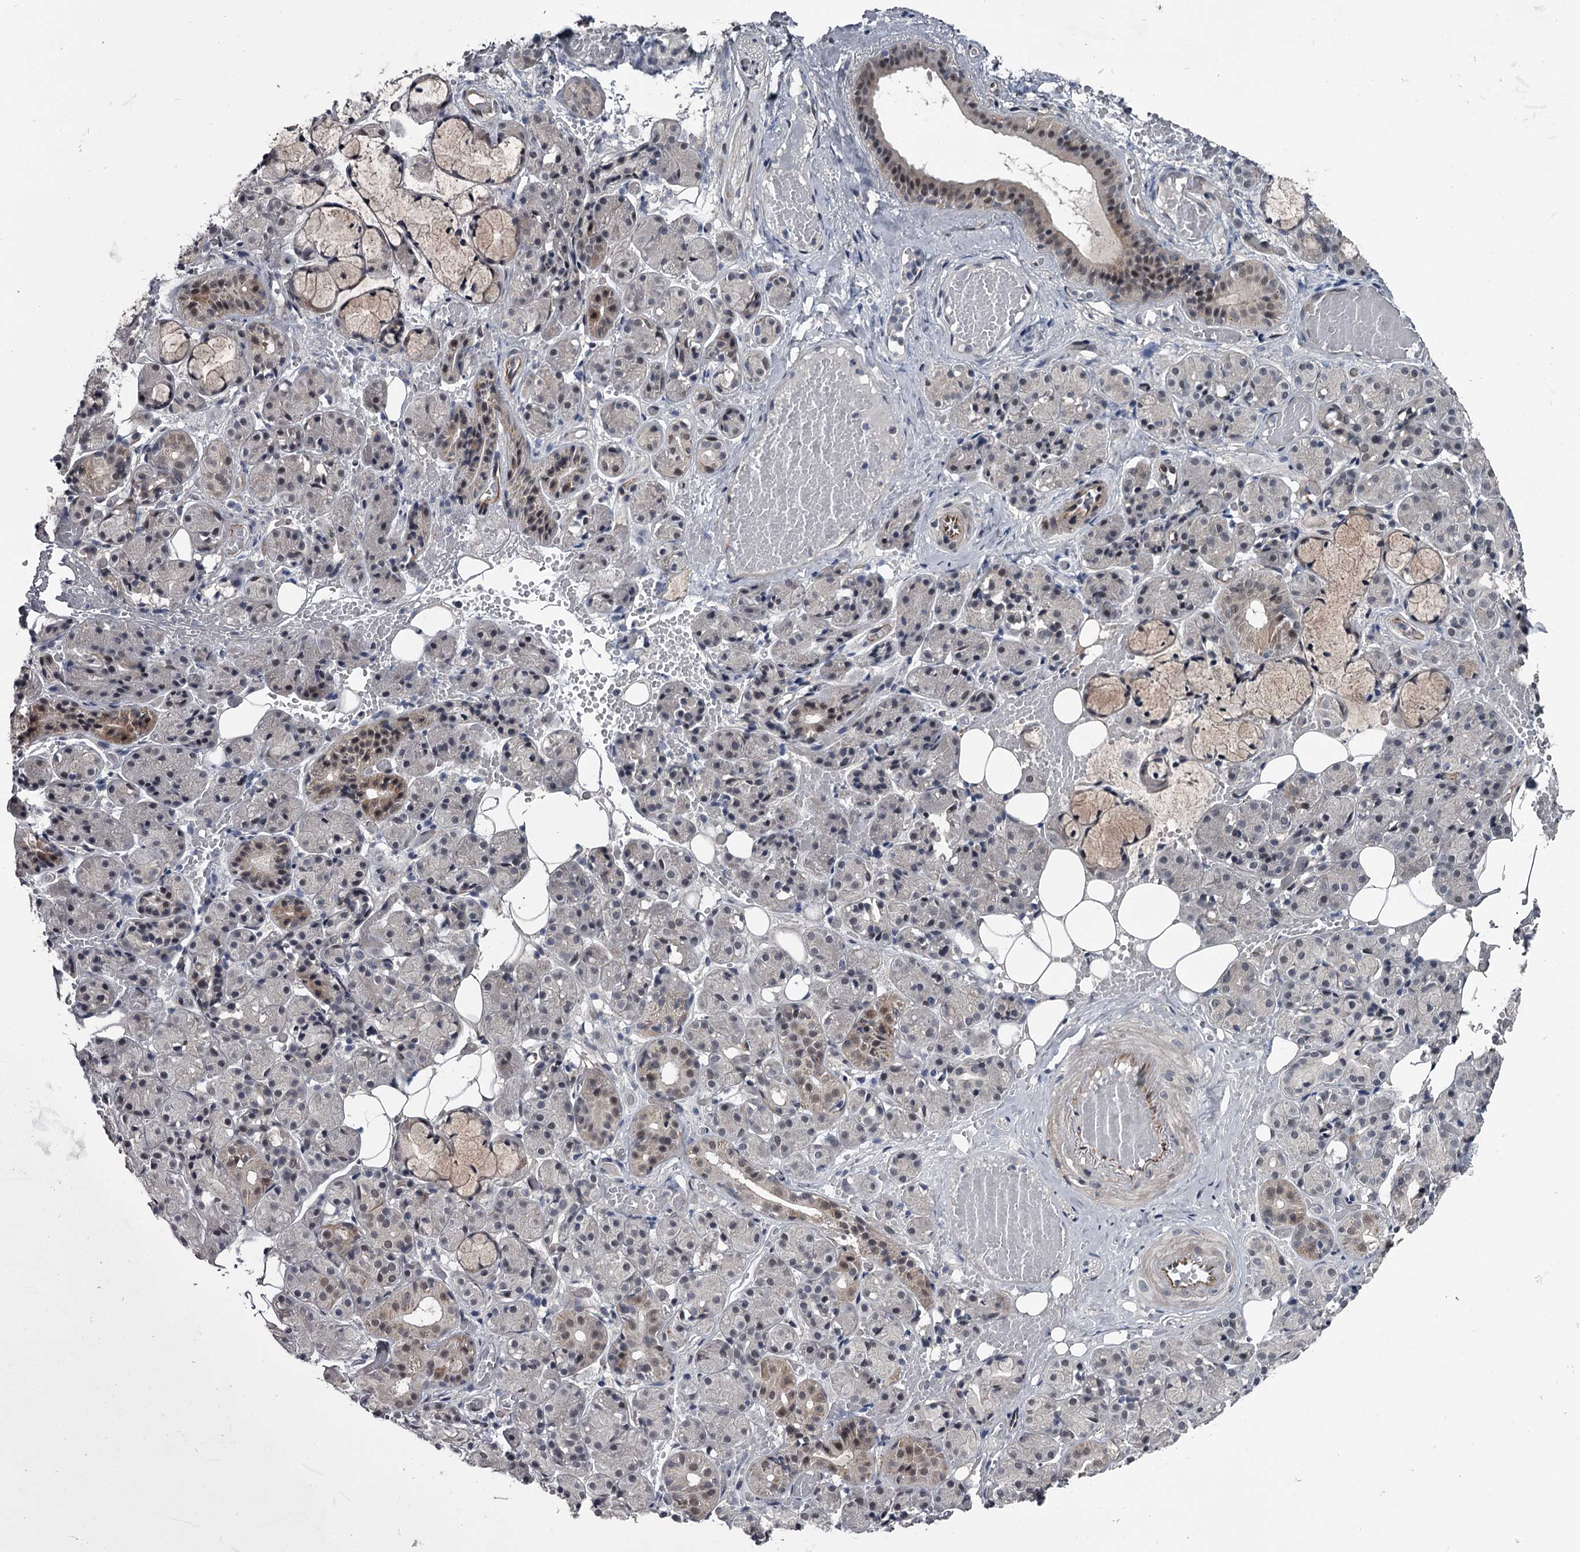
{"staining": {"intensity": "moderate", "quantity": "<25%", "location": "nuclear"}, "tissue": "salivary gland", "cell_type": "Glandular cells", "image_type": "normal", "snomed": [{"axis": "morphology", "description": "Normal tissue, NOS"}, {"axis": "topography", "description": "Salivary gland"}], "caption": "Benign salivary gland demonstrates moderate nuclear positivity in about <25% of glandular cells.", "gene": "PRPF40B", "patient": {"sex": "male", "age": 63}}